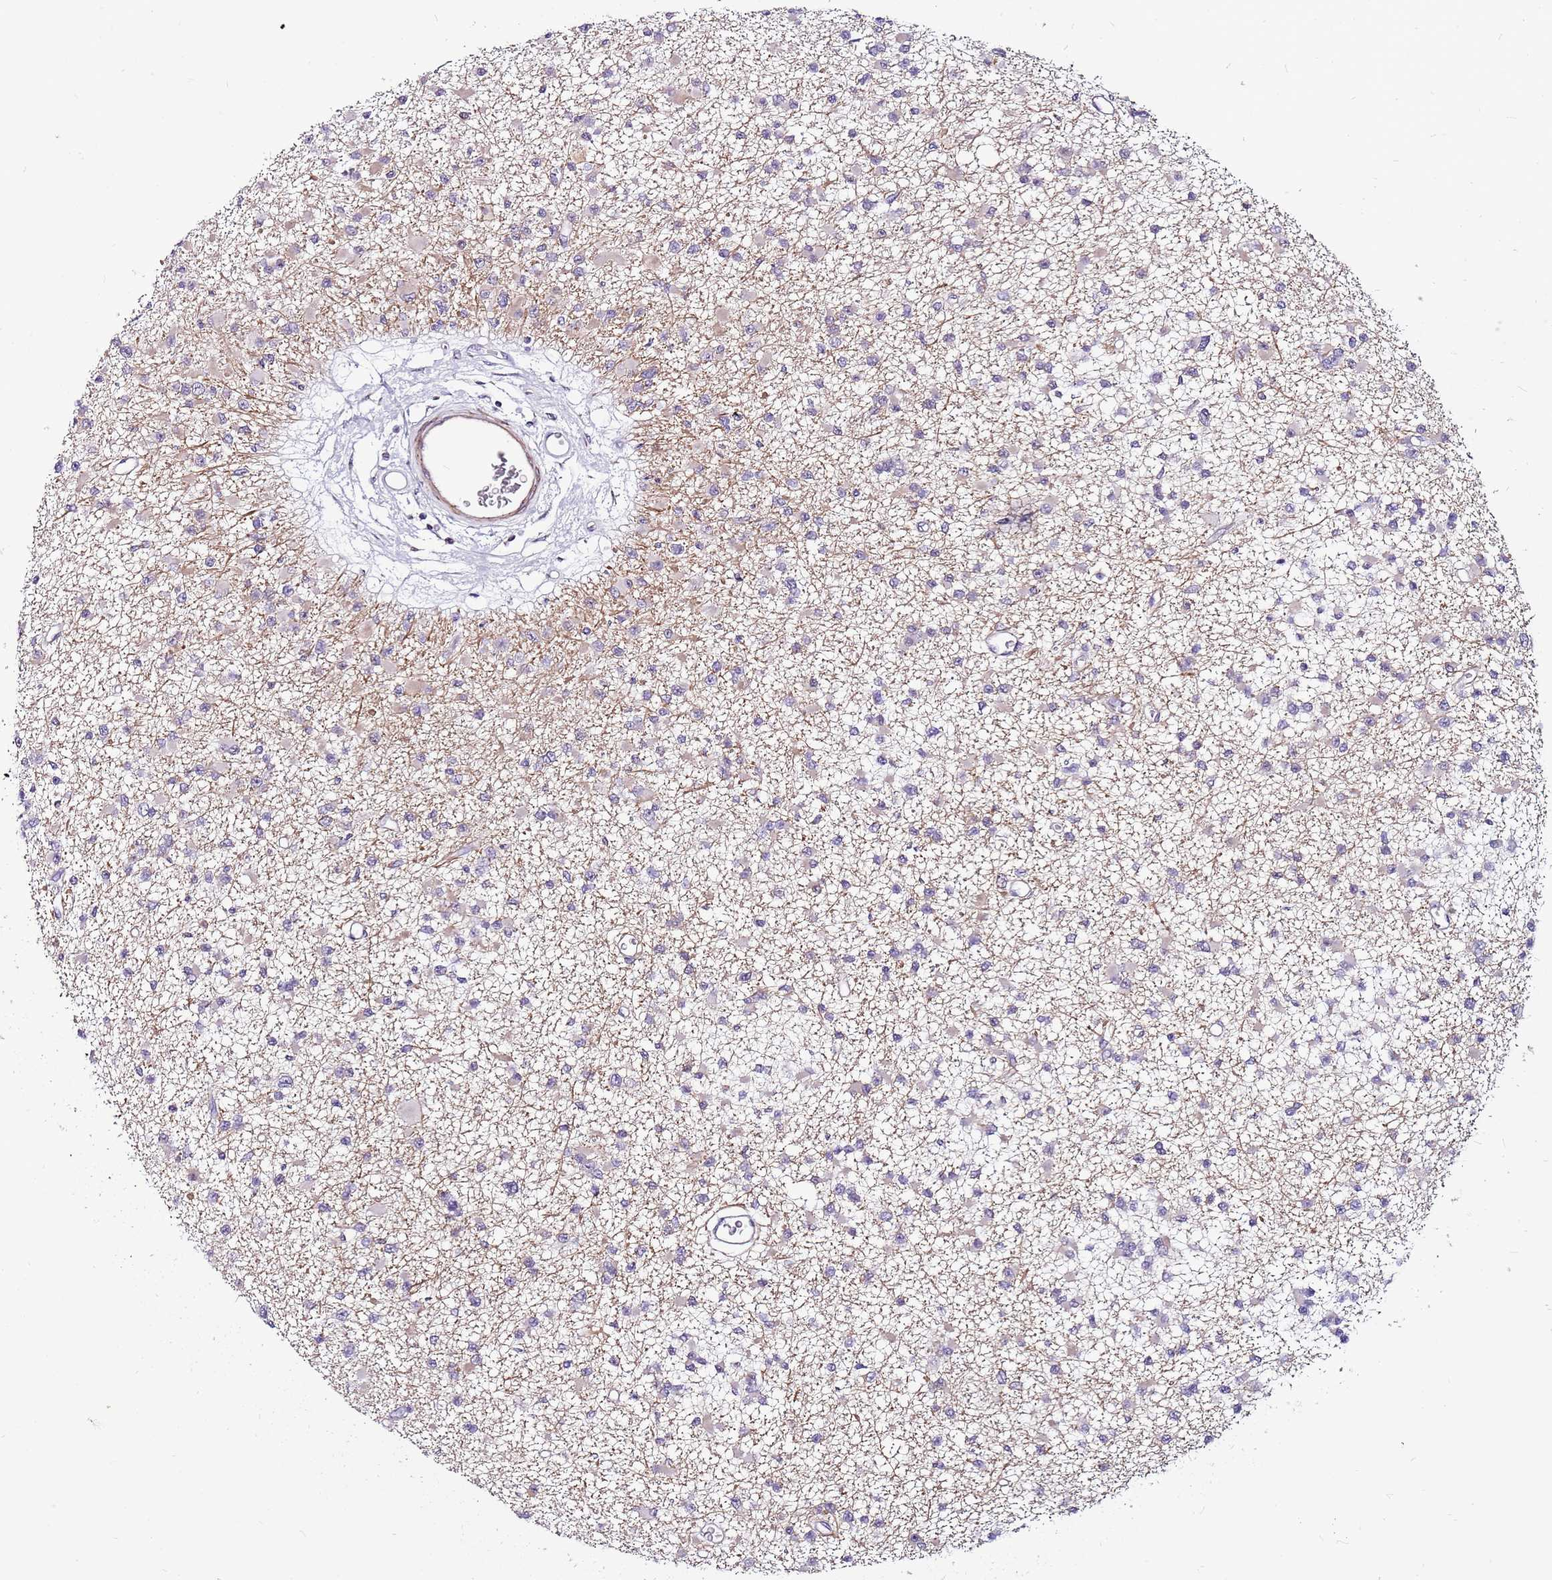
{"staining": {"intensity": "negative", "quantity": "none", "location": "none"}, "tissue": "glioma", "cell_type": "Tumor cells", "image_type": "cancer", "snomed": [{"axis": "morphology", "description": "Glioma, malignant, Low grade"}, {"axis": "topography", "description": "Brain"}], "caption": "Immunohistochemistry (IHC) of malignant low-grade glioma exhibits no positivity in tumor cells. The staining was performed using DAB to visualize the protein expression in brown, while the nuclei were stained in blue with hematoxylin (Magnification: 20x).", "gene": "POLE3", "patient": {"sex": "female", "age": 22}}